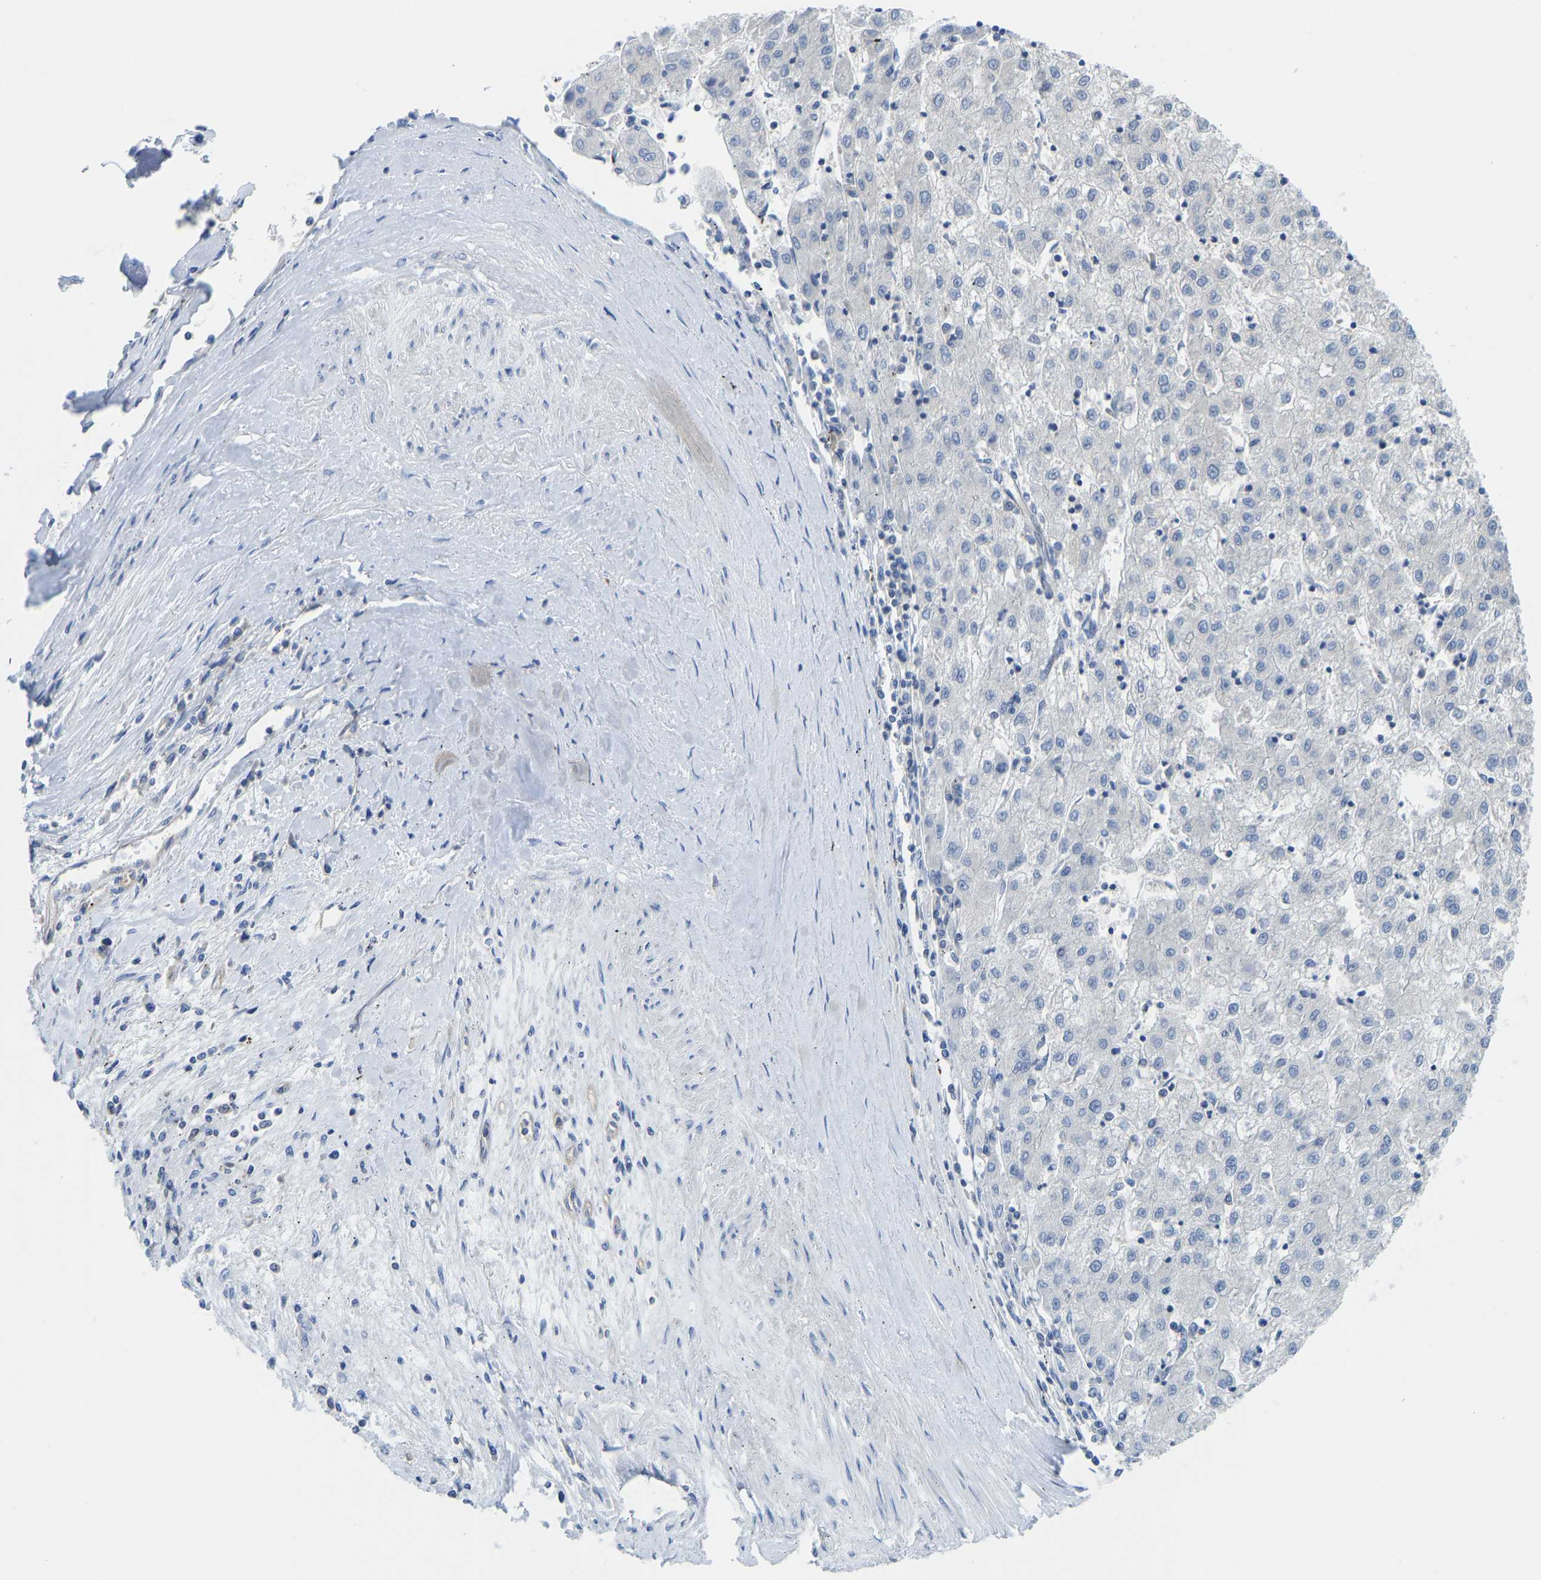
{"staining": {"intensity": "negative", "quantity": "none", "location": "none"}, "tissue": "liver cancer", "cell_type": "Tumor cells", "image_type": "cancer", "snomed": [{"axis": "morphology", "description": "Carcinoma, Hepatocellular, NOS"}, {"axis": "topography", "description": "Liver"}], "caption": "Micrograph shows no protein staining in tumor cells of hepatocellular carcinoma (liver) tissue.", "gene": "PPP3CA", "patient": {"sex": "male", "age": 72}}